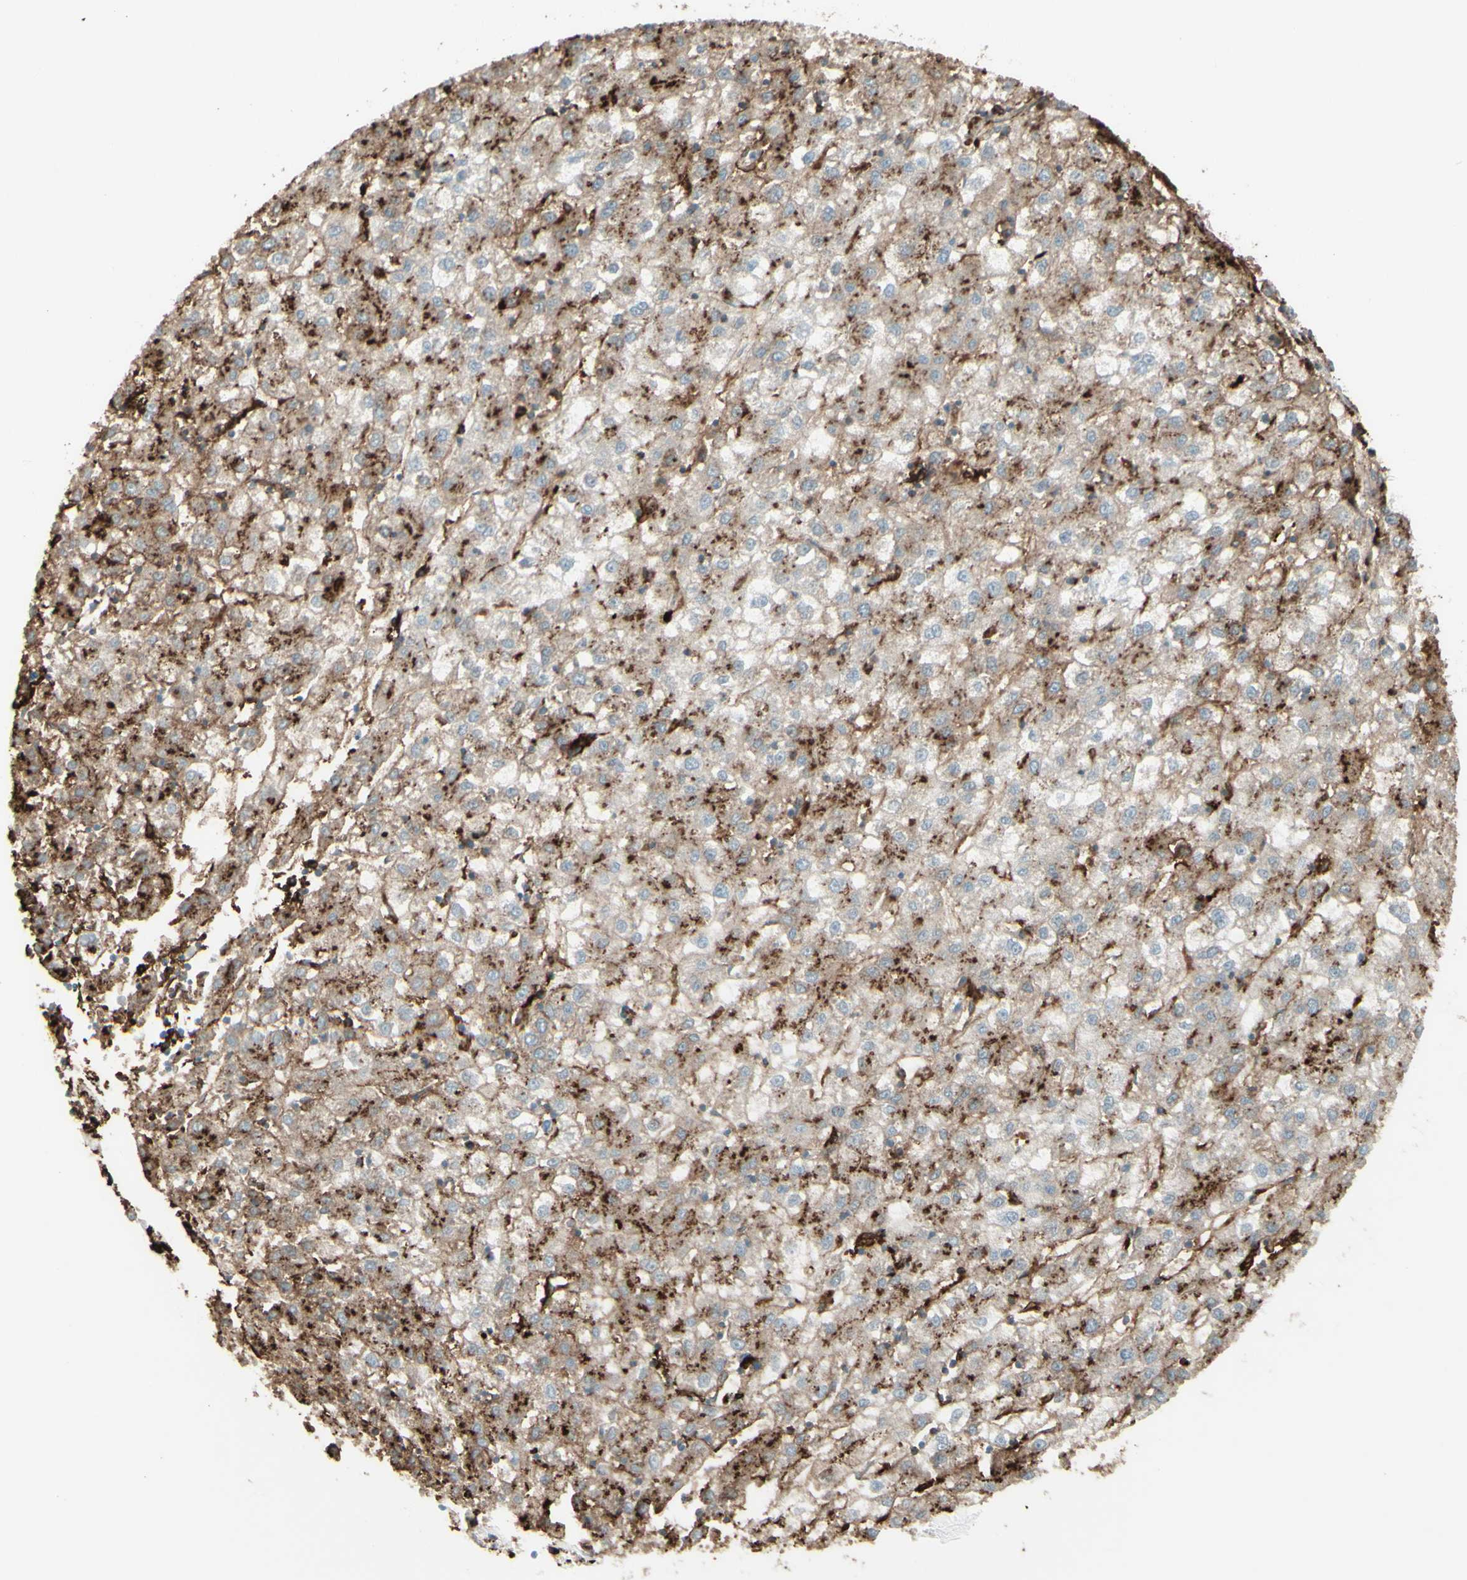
{"staining": {"intensity": "weak", "quantity": "25%-75%", "location": "cytoplasmic/membranous"}, "tissue": "liver cancer", "cell_type": "Tumor cells", "image_type": "cancer", "snomed": [{"axis": "morphology", "description": "Carcinoma, Hepatocellular, NOS"}, {"axis": "topography", "description": "Liver"}], "caption": "IHC (DAB (3,3'-diaminobenzidine)) staining of liver cancer exhibits weak cytoplasmic/membranous protein positivity in approximately 25%-75% of tumor cells.", "gene": "HLA-DPB1", "patient": {"sex": "male", "age": 72}}